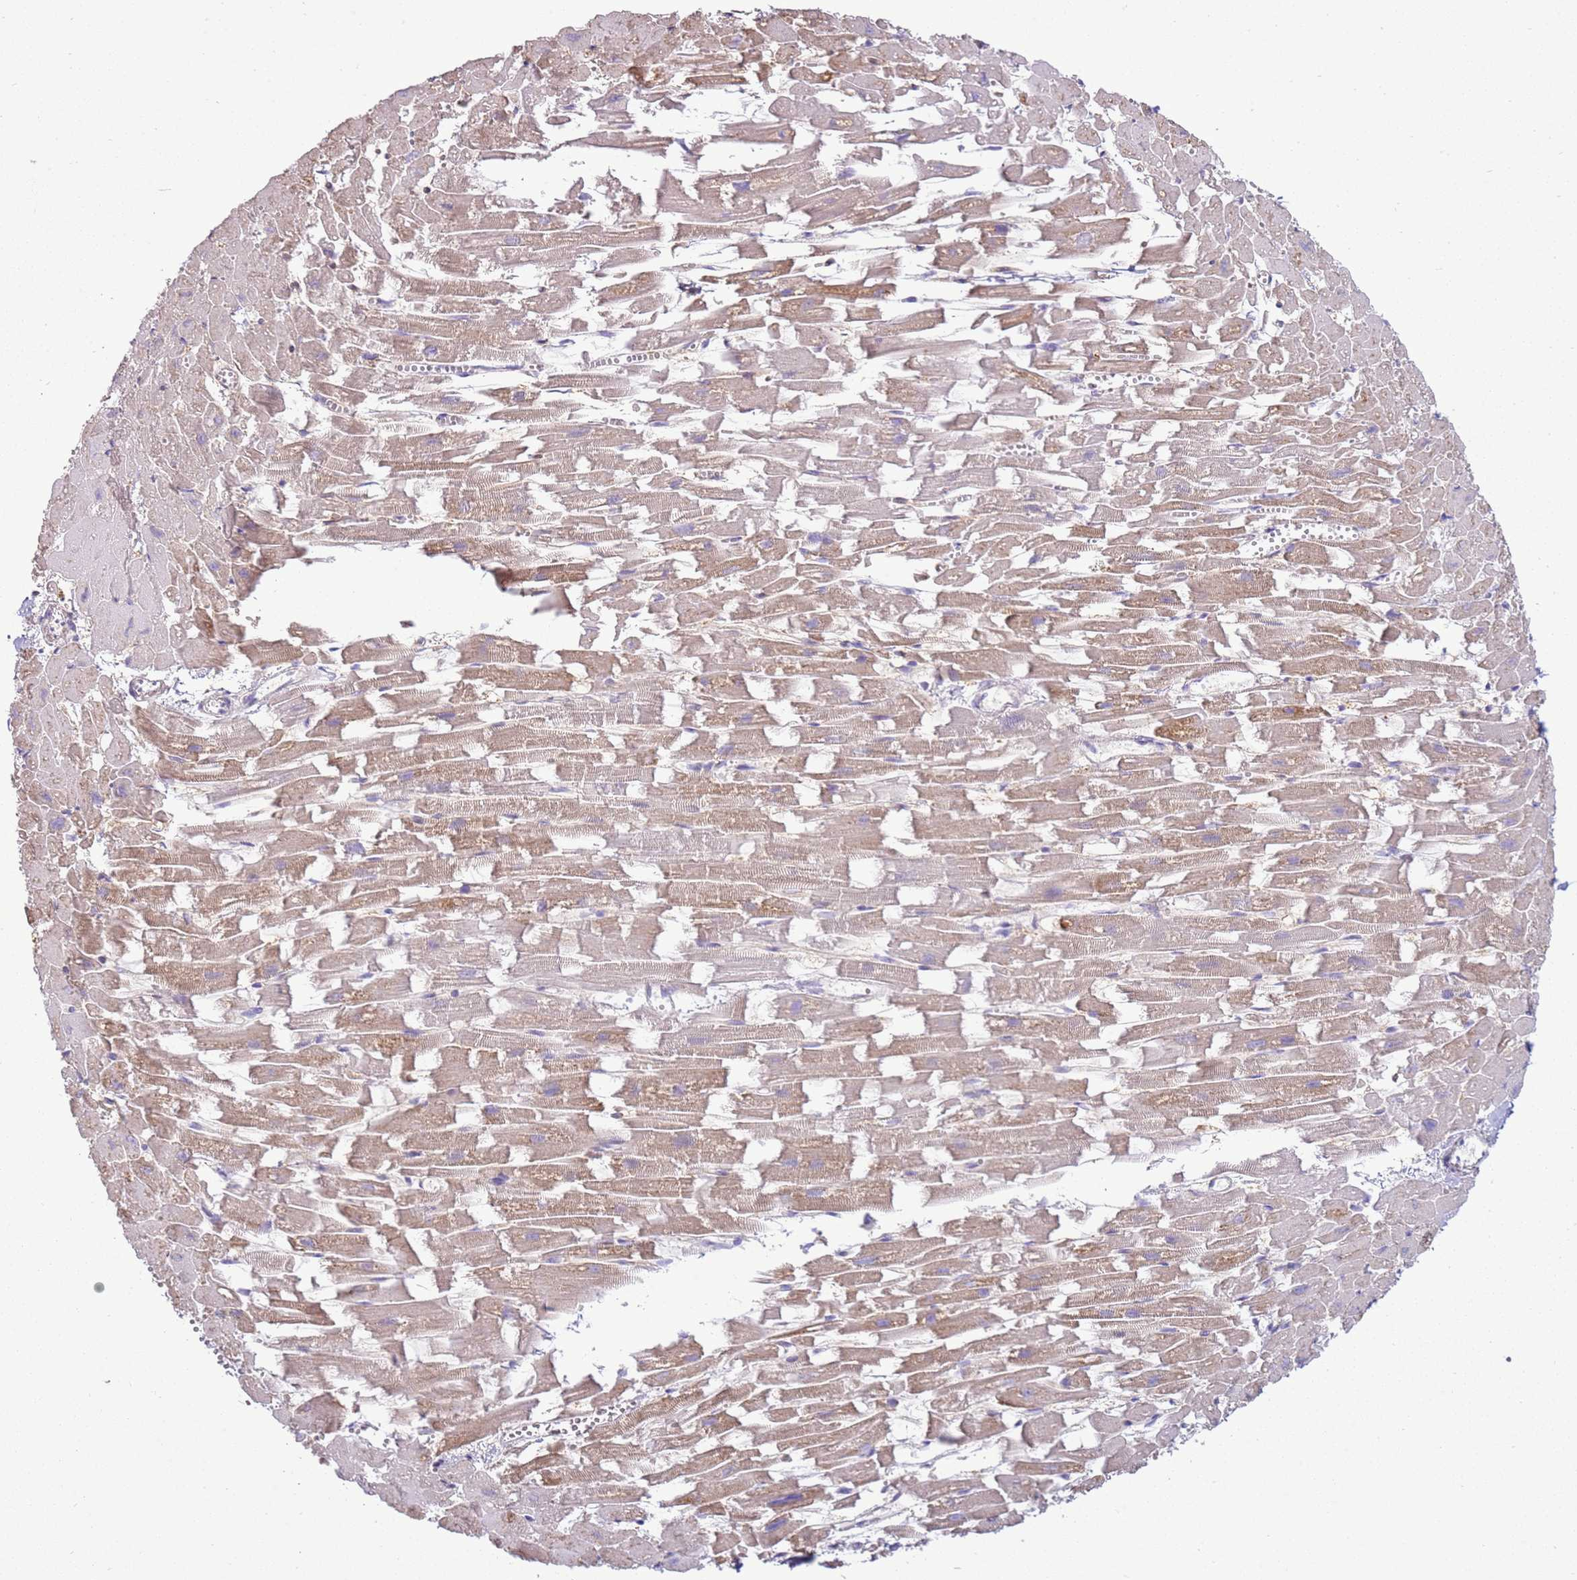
{"staining": {"intensity": "moderate", "quantity": "25%-75%", "location": "cytoplasmic/membranous"}, "tissue": "heart muscle", "cell_type": "Cardiomyocytes", "image_type": "normal", "snomed": [{"axis": "morphology", "description": "Normal tissue, NOS"}, {"axis": "topography", "description": "Heart"}], "caption": "Moderate cytoplasmic/membranous expression is seen in about 25%-75% of cardiomyocytes in benign heart muscle. Nuclei are stained in blue.", "gene": "SNX21", "patient": {"sex": "female", "age": 64}}